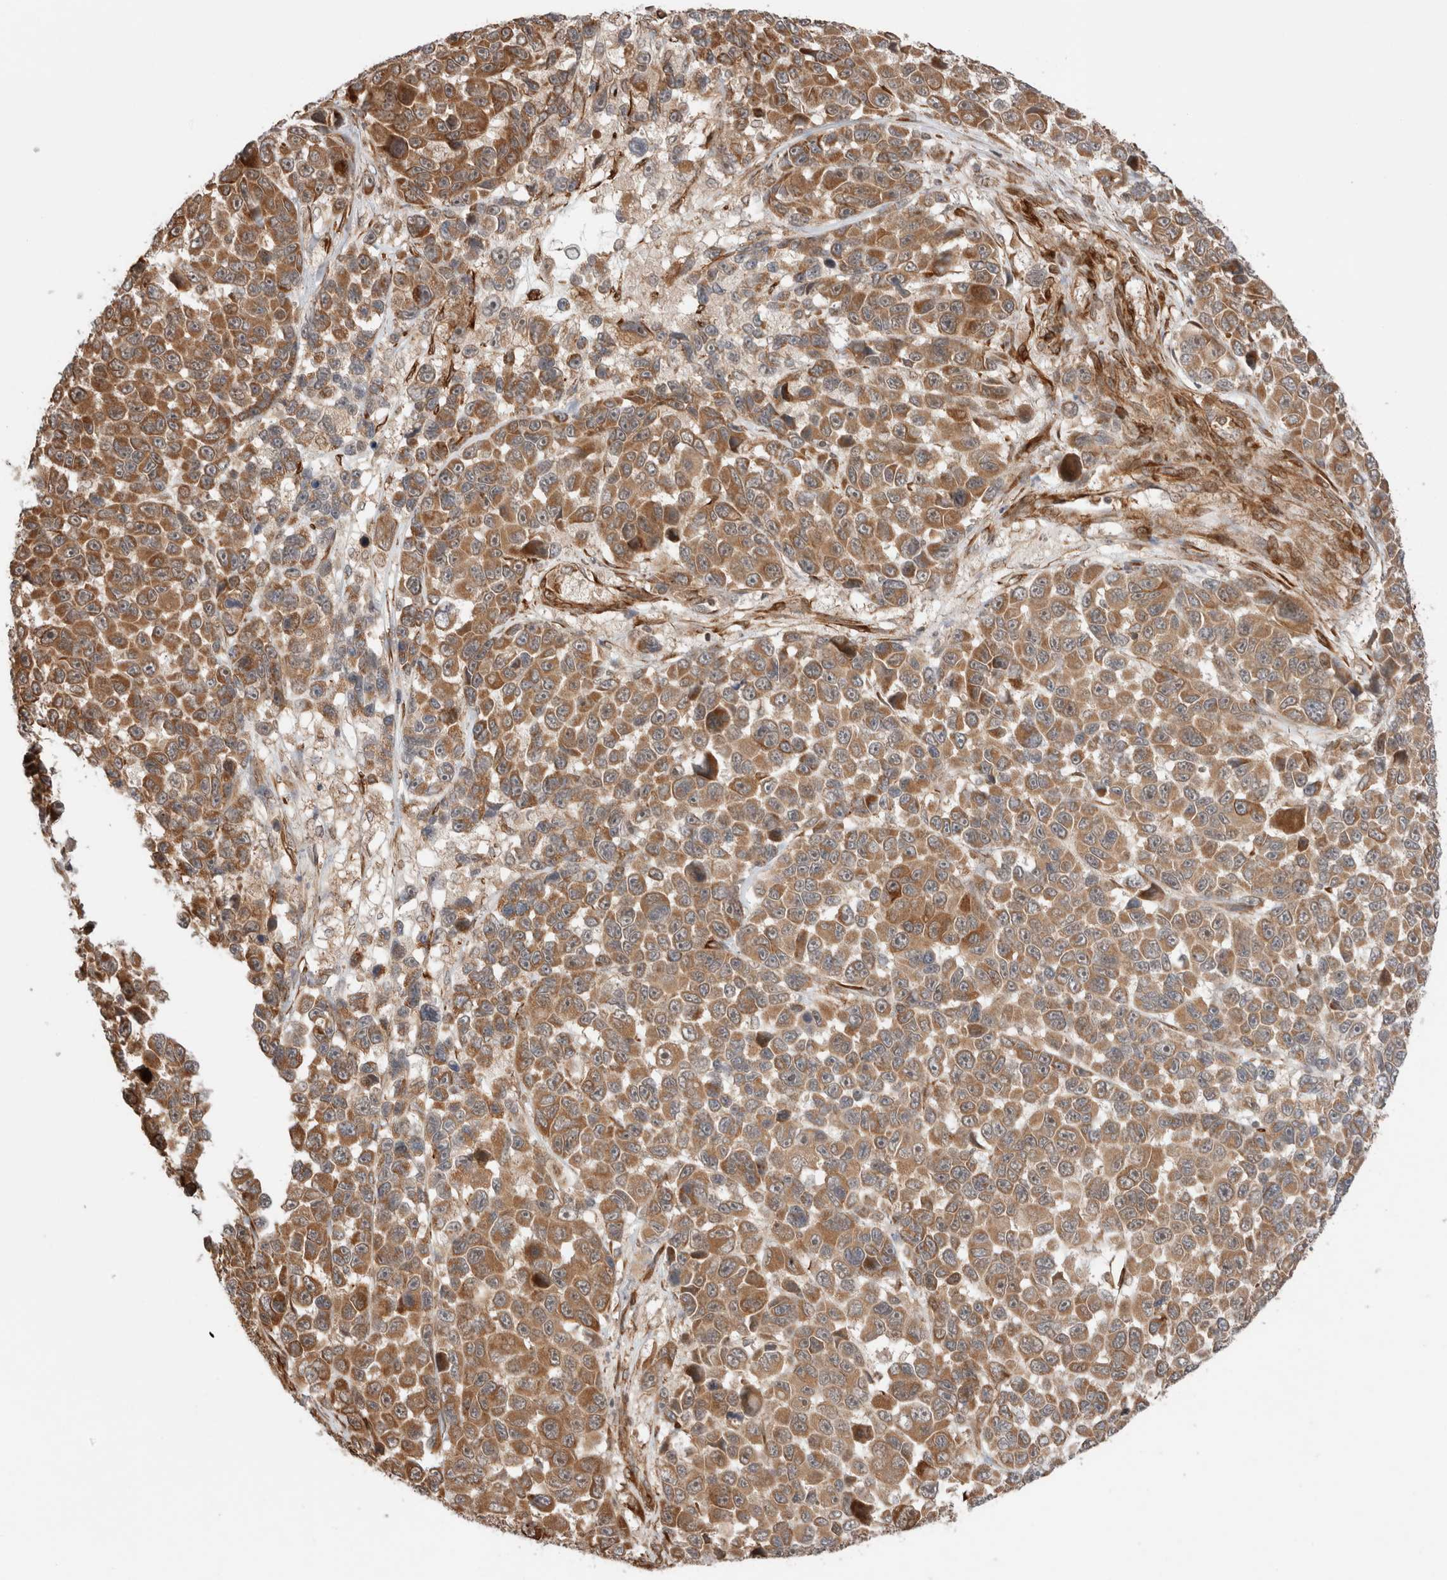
{"staining": {"intensity": "moderate", "quantity": ">75%", "location": "cytoplasmic/membranous"}, "tissue": "melanoma", "cell_type": "Tumor cells", "image_type": "cancer", "snomed": [{"axis": "morphology", "description": "Malignant melanoma, NOS"}, {"axis": "topography", "description": "Skin"}], "caption": "High-magnification brightfield microscopy of melanoma stained with DAB (brown) and counterstained with hematoxylin (blue). tumor cells exhibit moderate cytoplasmic/membranous positivity is present in about>75% of cells. (DAB (3,3'-diaminobenzidine) = brown stain, brightfield microscopy at high magnification).", "gene": "ZNF649", "patient": {"sex": "male", "age": 53}}